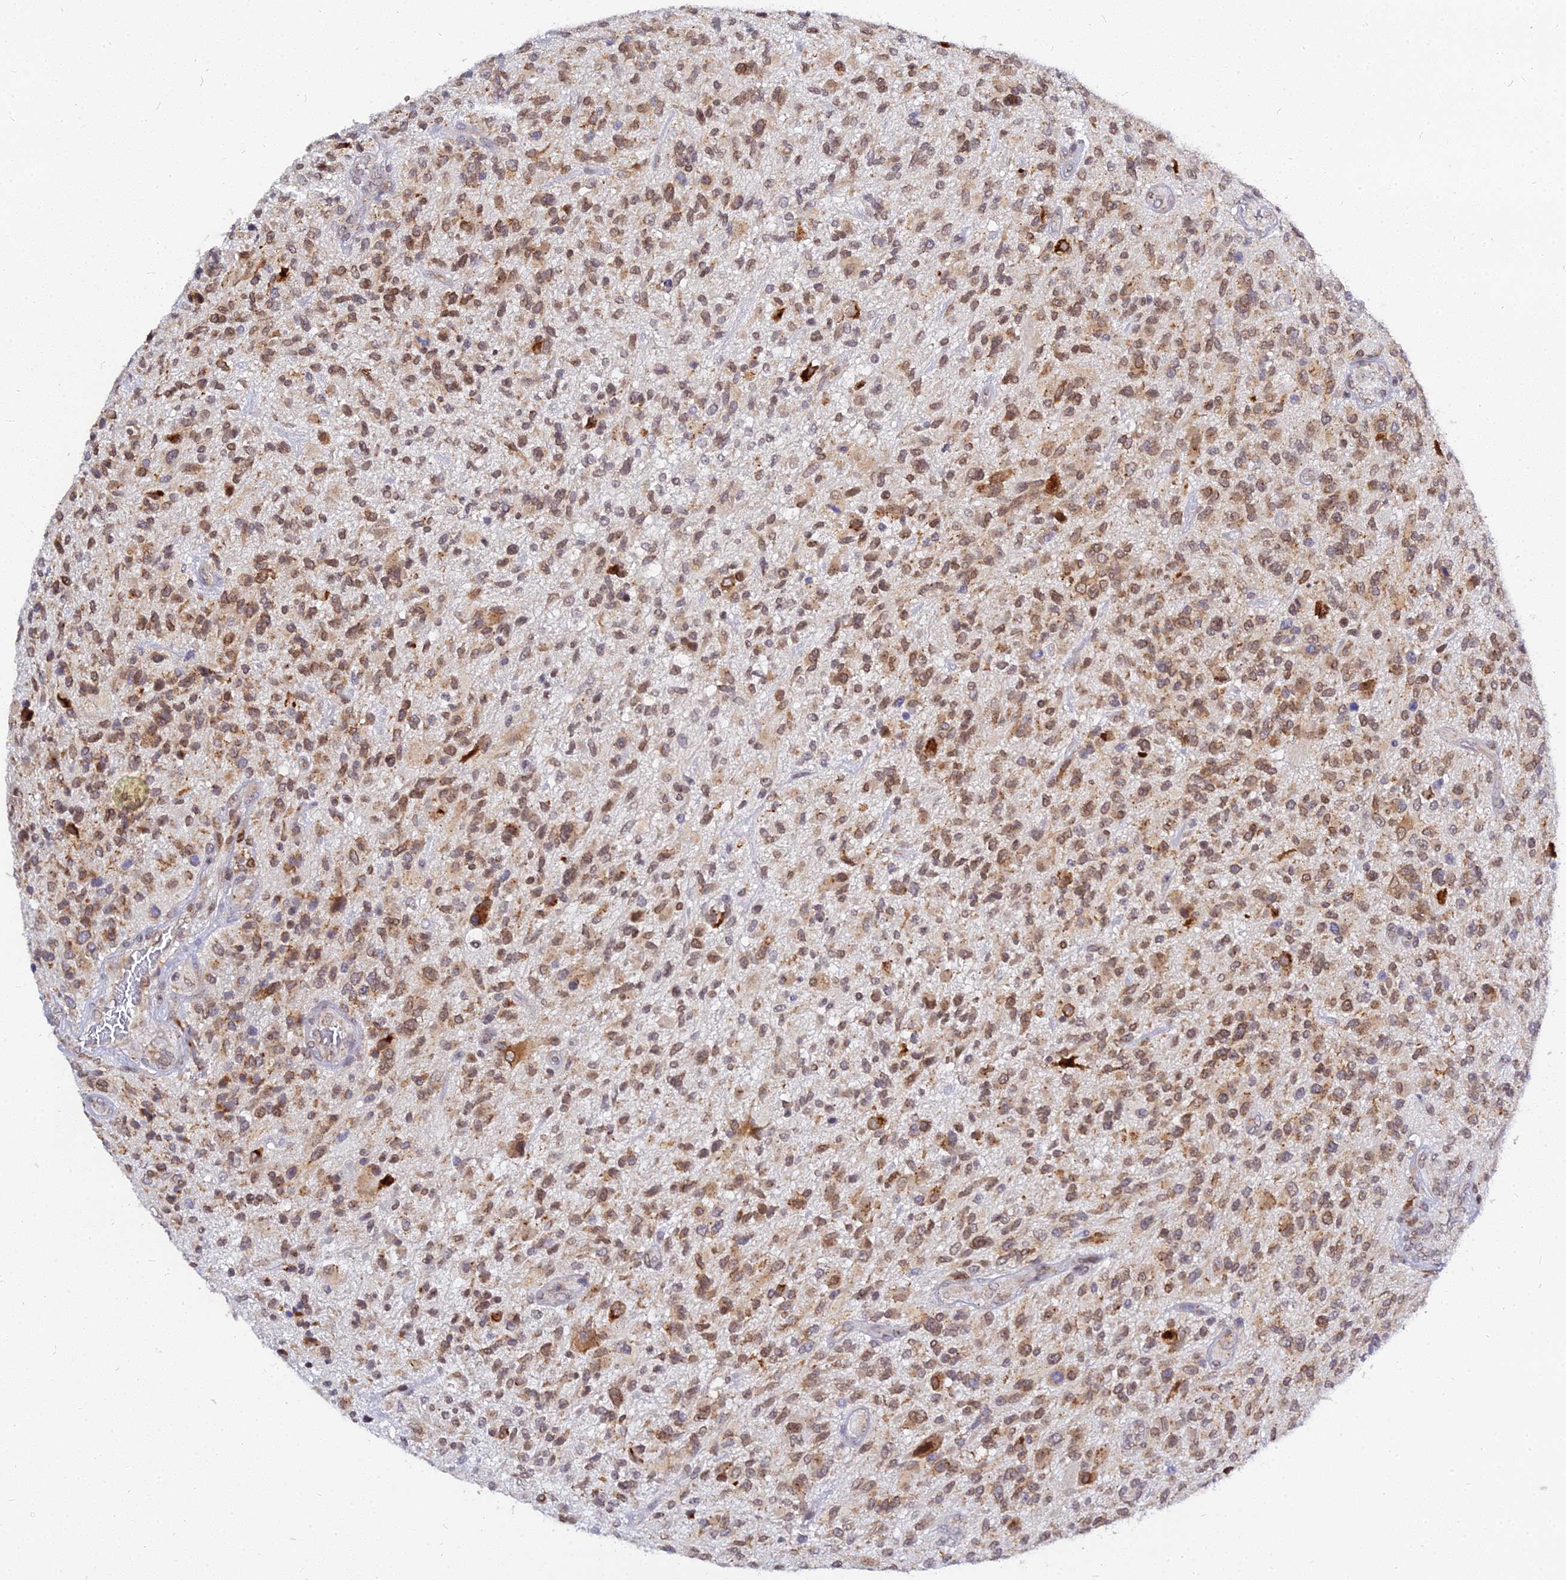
{"staining": {"intensity": "moderate", "quantity": ">75%", "location": "cytoplasmic/membranous,nuclear"}, "tissue": "glioma", "cell_type": "Tumor cells", "image_type": "cancer", "snomed": [{"axis": "morphology", "description": "Glioma, malignant, High grade"}, {"axis": "topography", "description": "Brain"}], "caption": "Tumor cells display medium levels of moderate cytoplasmic/membranous and nuclear expression in approximately >75% of cells in human high-grade glioma (malignant).", "gene": "RNF121", "patient": {"sex": "male", "age": 47}}